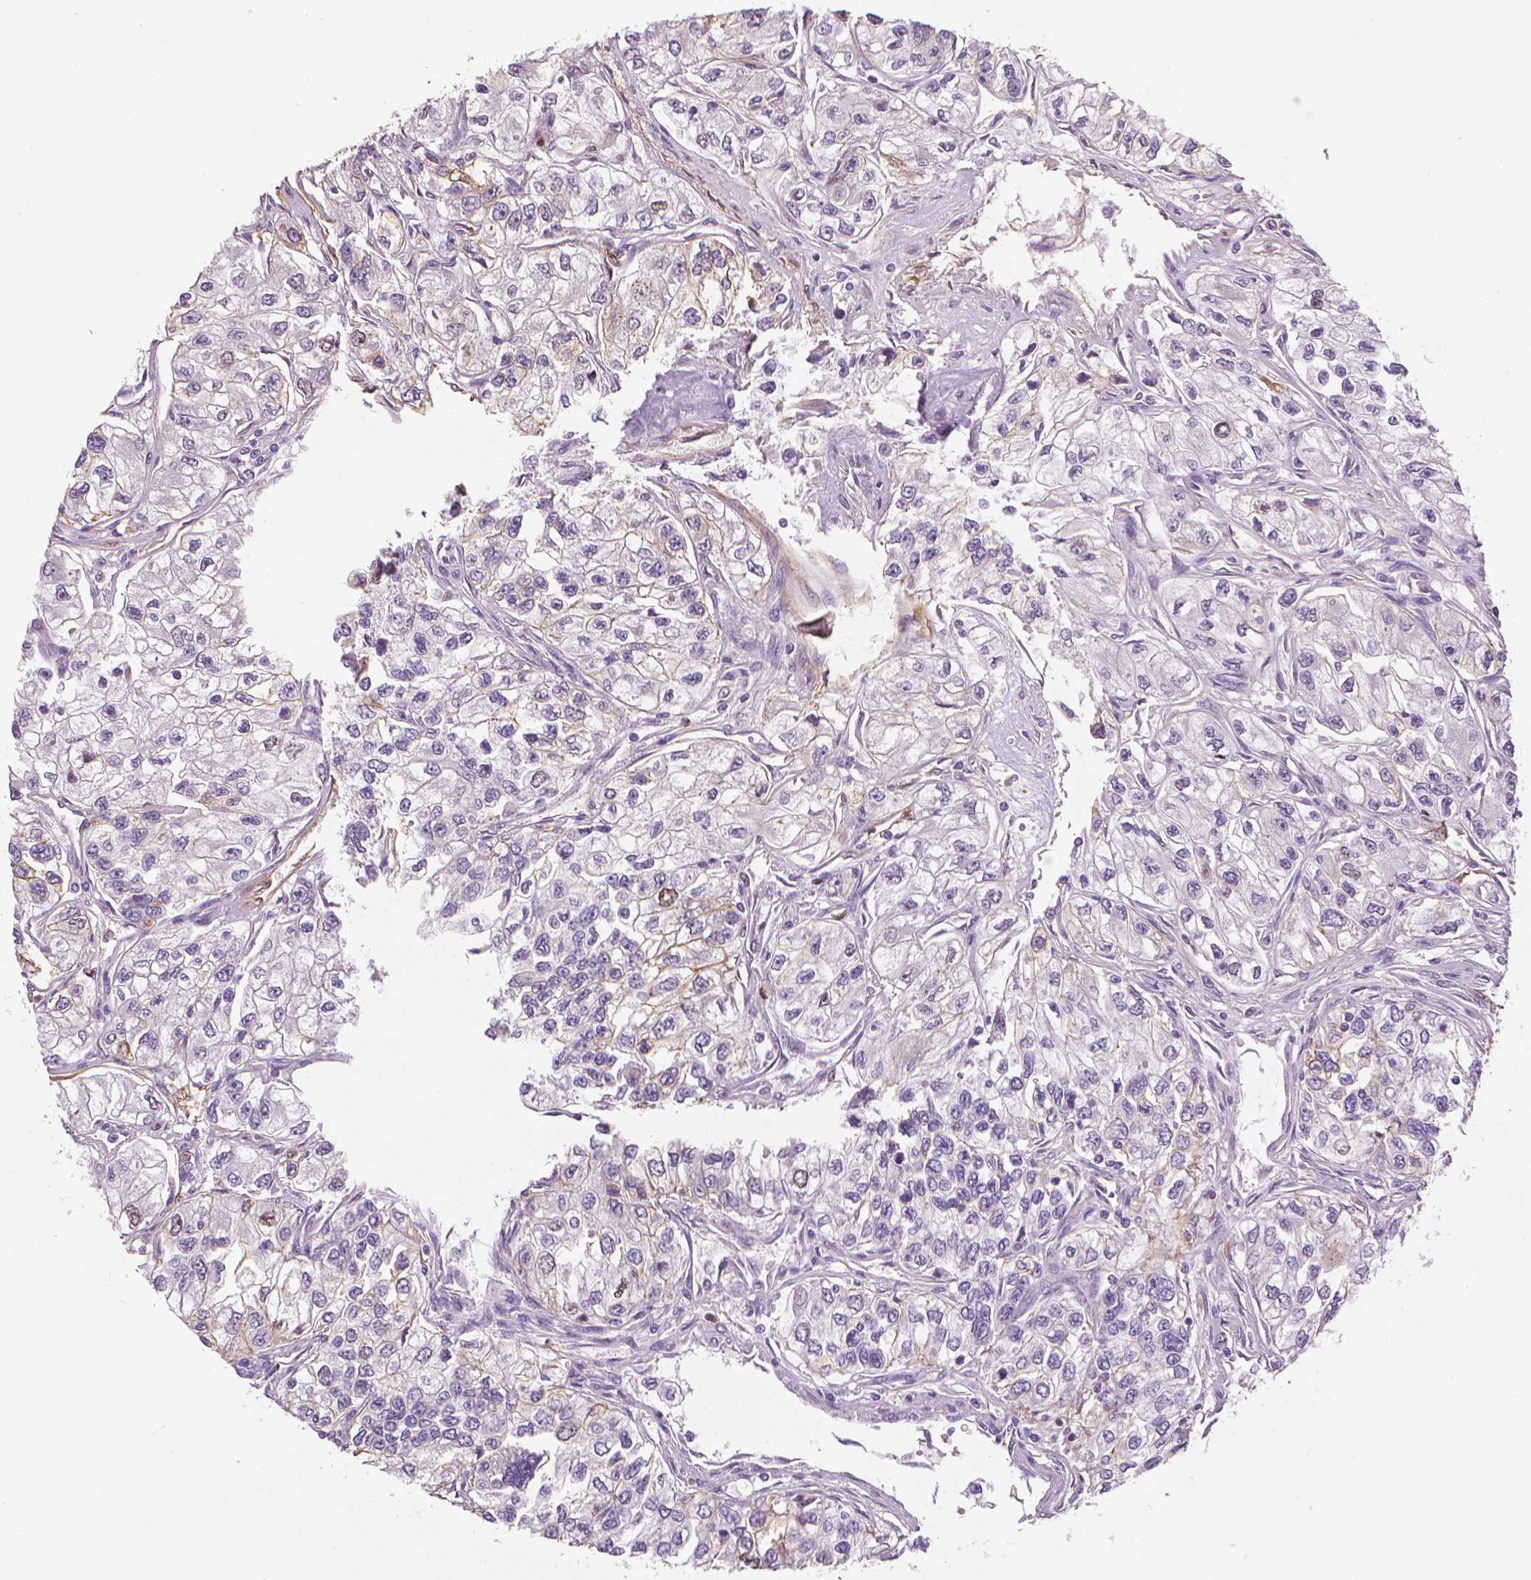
{"staining": {"intensity": "negative", "quantity": "none", "location": "none"}, "tissue": "renal cancer", "cell_type": "Tumor cells", "image_type": "cancer", "snomed": [{"axis": "morphology", "description": "Adenocarcinoma, NOS"}, {"axis": "topography", "description": "Kidney"}], "caption": "DAB immunohistochemical staining of human renal cancer reveals no significant positivity in tumor cells. Brightfield microscopy of immunohistochemistry (IHC) stained with DAB (brown) and hematoxylin (blue), captured at high magnification.", "gene": "MKI67", "patient": {"sex": "female", "age": 59}}